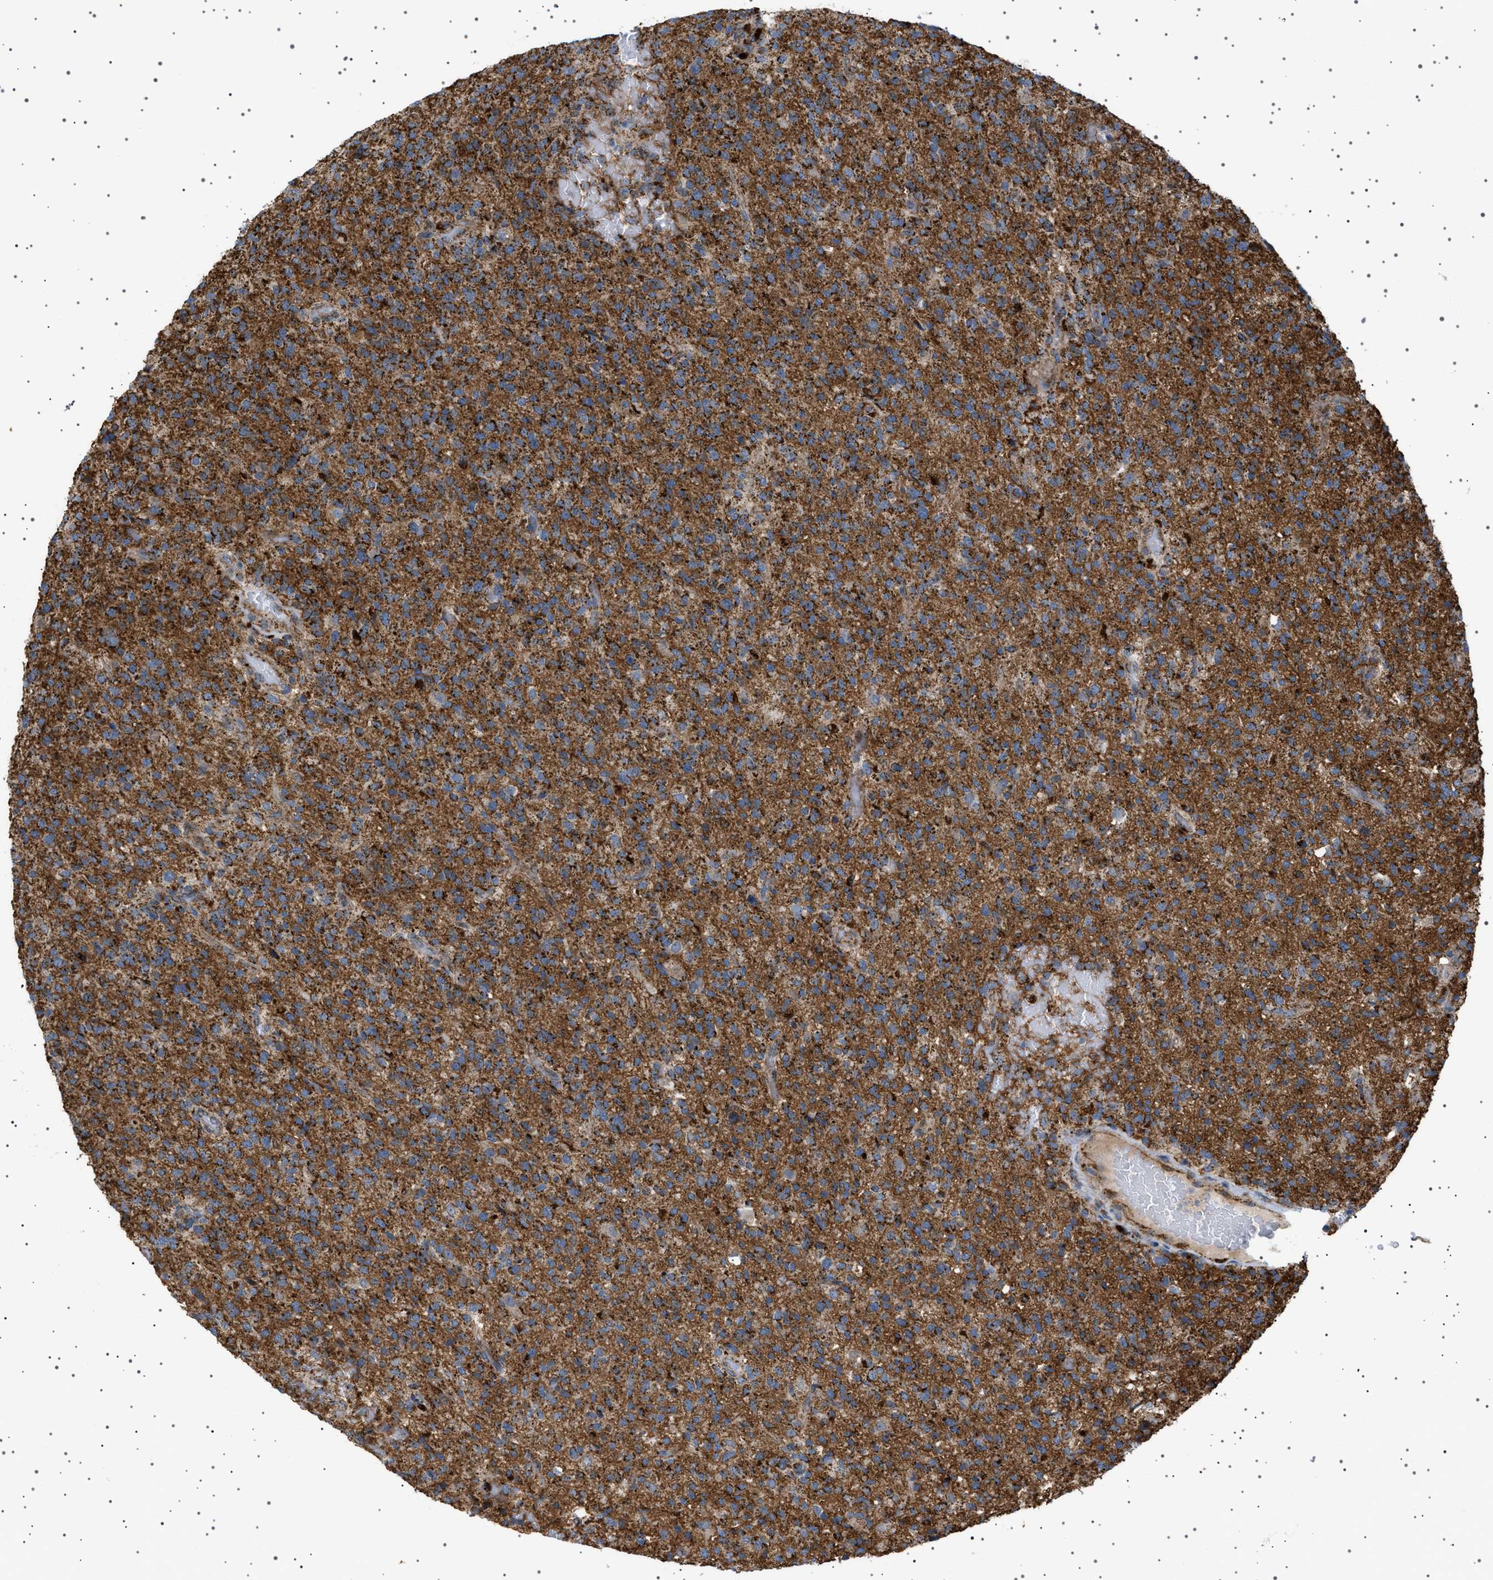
{"staining": {"intensity": "strong", "quantity": "25%-75%", "location": "cytoplasmic/membranous"}, "tissue": "glioma", "cell_type": "Tumor cells", "image_type": "cancer", "snomed": [{"axis": "morphology", "description": "Glioma, malignant, High grade"}, {"axis": "topography", "description": "Brain"}], "caption": "The immunohistochemical stain shows strong cytoplasmic/membranous positivity in tumor cells of glioma tissue.", "gene": "UBXN8", "patient": {"sex": "male", "age": 71}}